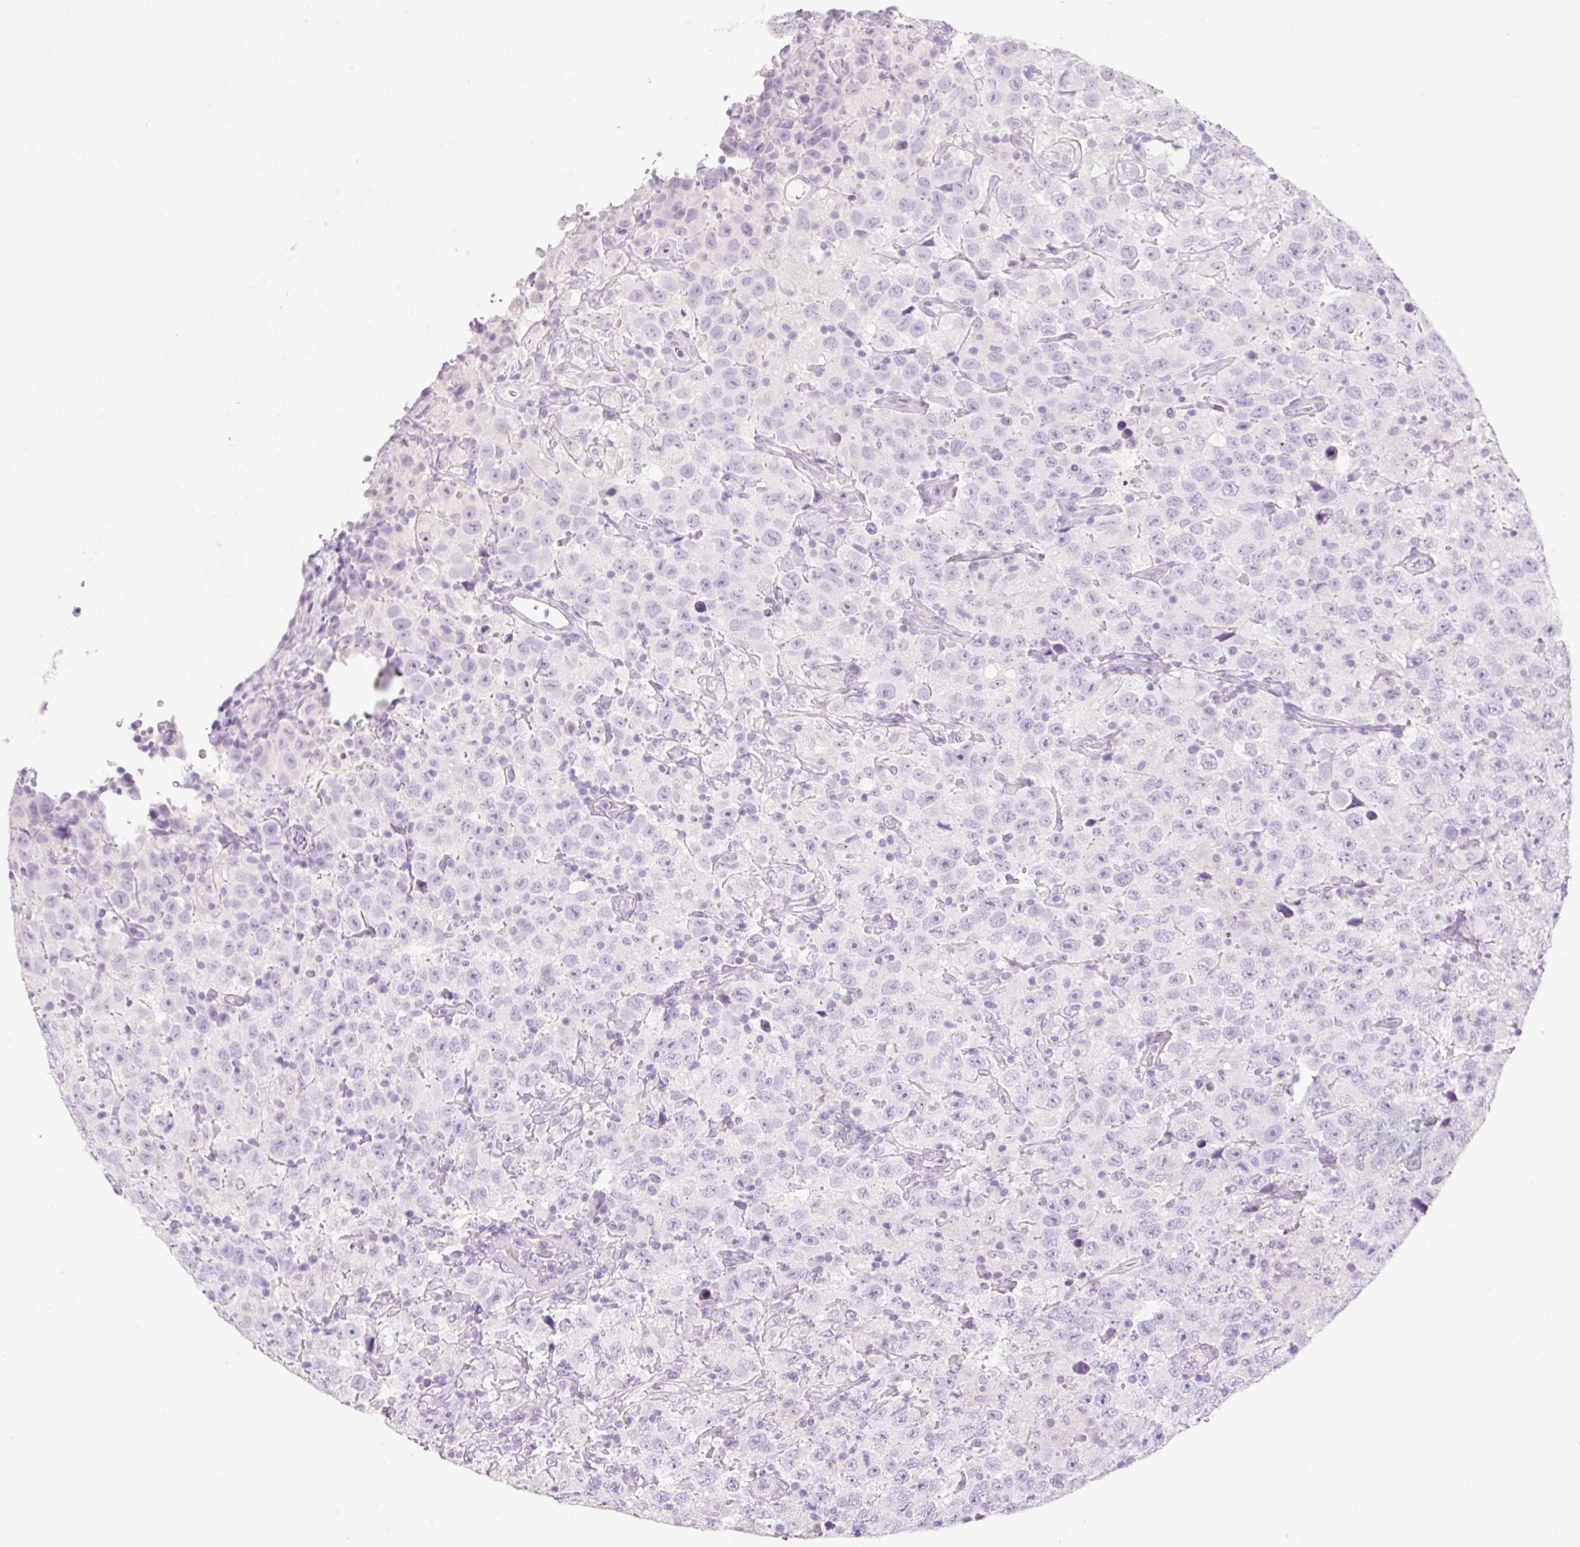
{"staining": {"intensity": "negative", "quantity": "none", "location": "none"}, "tissue": "testis cancer", "cell_type": "Tumor cells", "image_type": "cancer", "snomed": [{"axis": "morphology", "description": "Seminoma, NOS"}, {"axis": "topography", "description": "Testis"}], "caption": "IHC image of testis cancer stained for a protein (brown), which shows no expression in tumor cells.", "gene": "SP140L", "patient": {"sex": "male", "age": 41}}